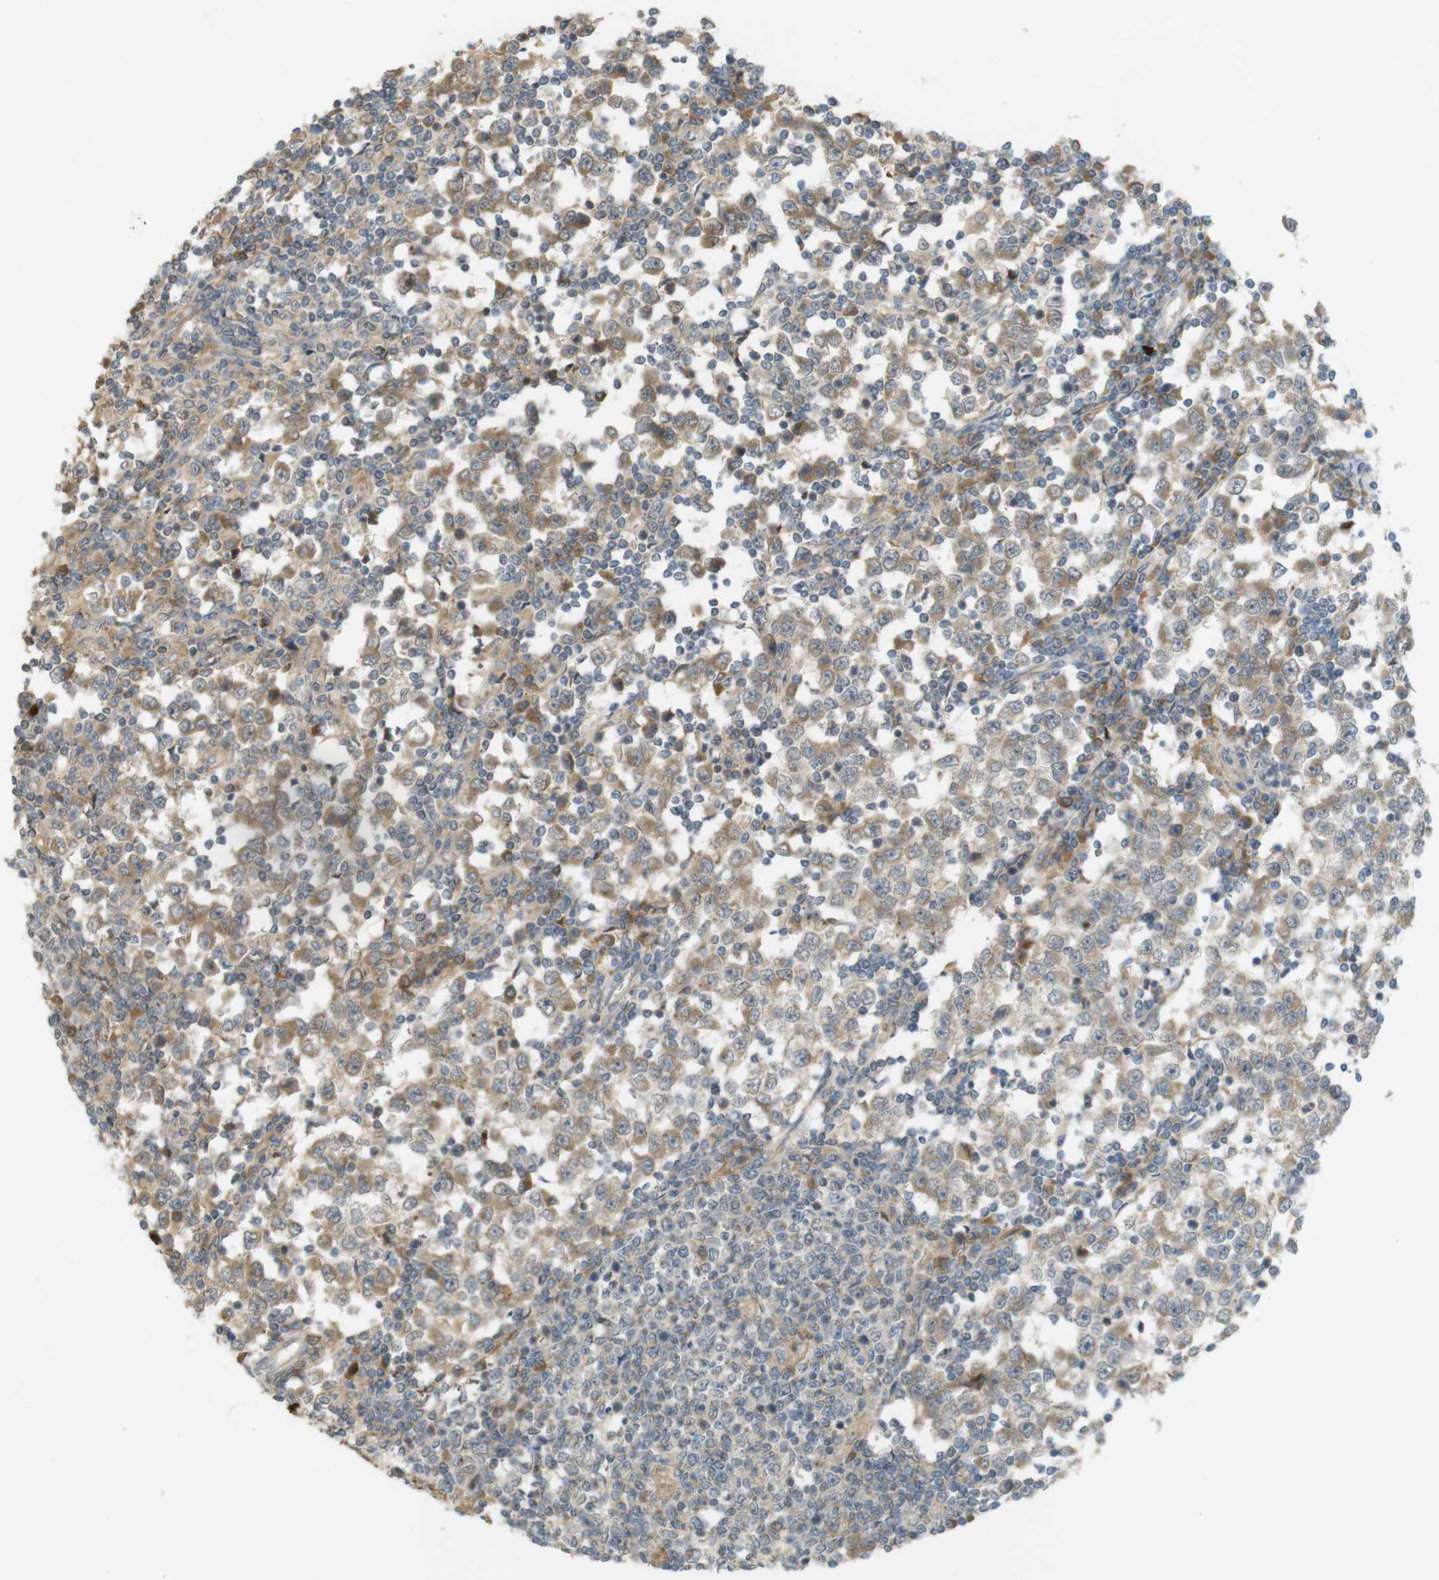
{"staining": {"intensity": "weak", "quantity": ">75%", "location": "cytoplasmic/membranous"}, "tissue": "testis cancer", "cell_type": "Tumor cells", "image_type": "cancer", "snomed": [{"axis": "morphology", "description": "Seminoma, NOS"}, {"axis": "topography", "description": "Testis"}], "caption": "IHC of testis cancer reveals low levels of weak cytoplasmic/membranous positivity in about >75% of tumor cells. Immunohistochemistry (ihc) stains the protein of interest in brown and the nuclei are stained blue.", "gene": "CLRN3", "patient": {"sex": "male", "age": 65}}